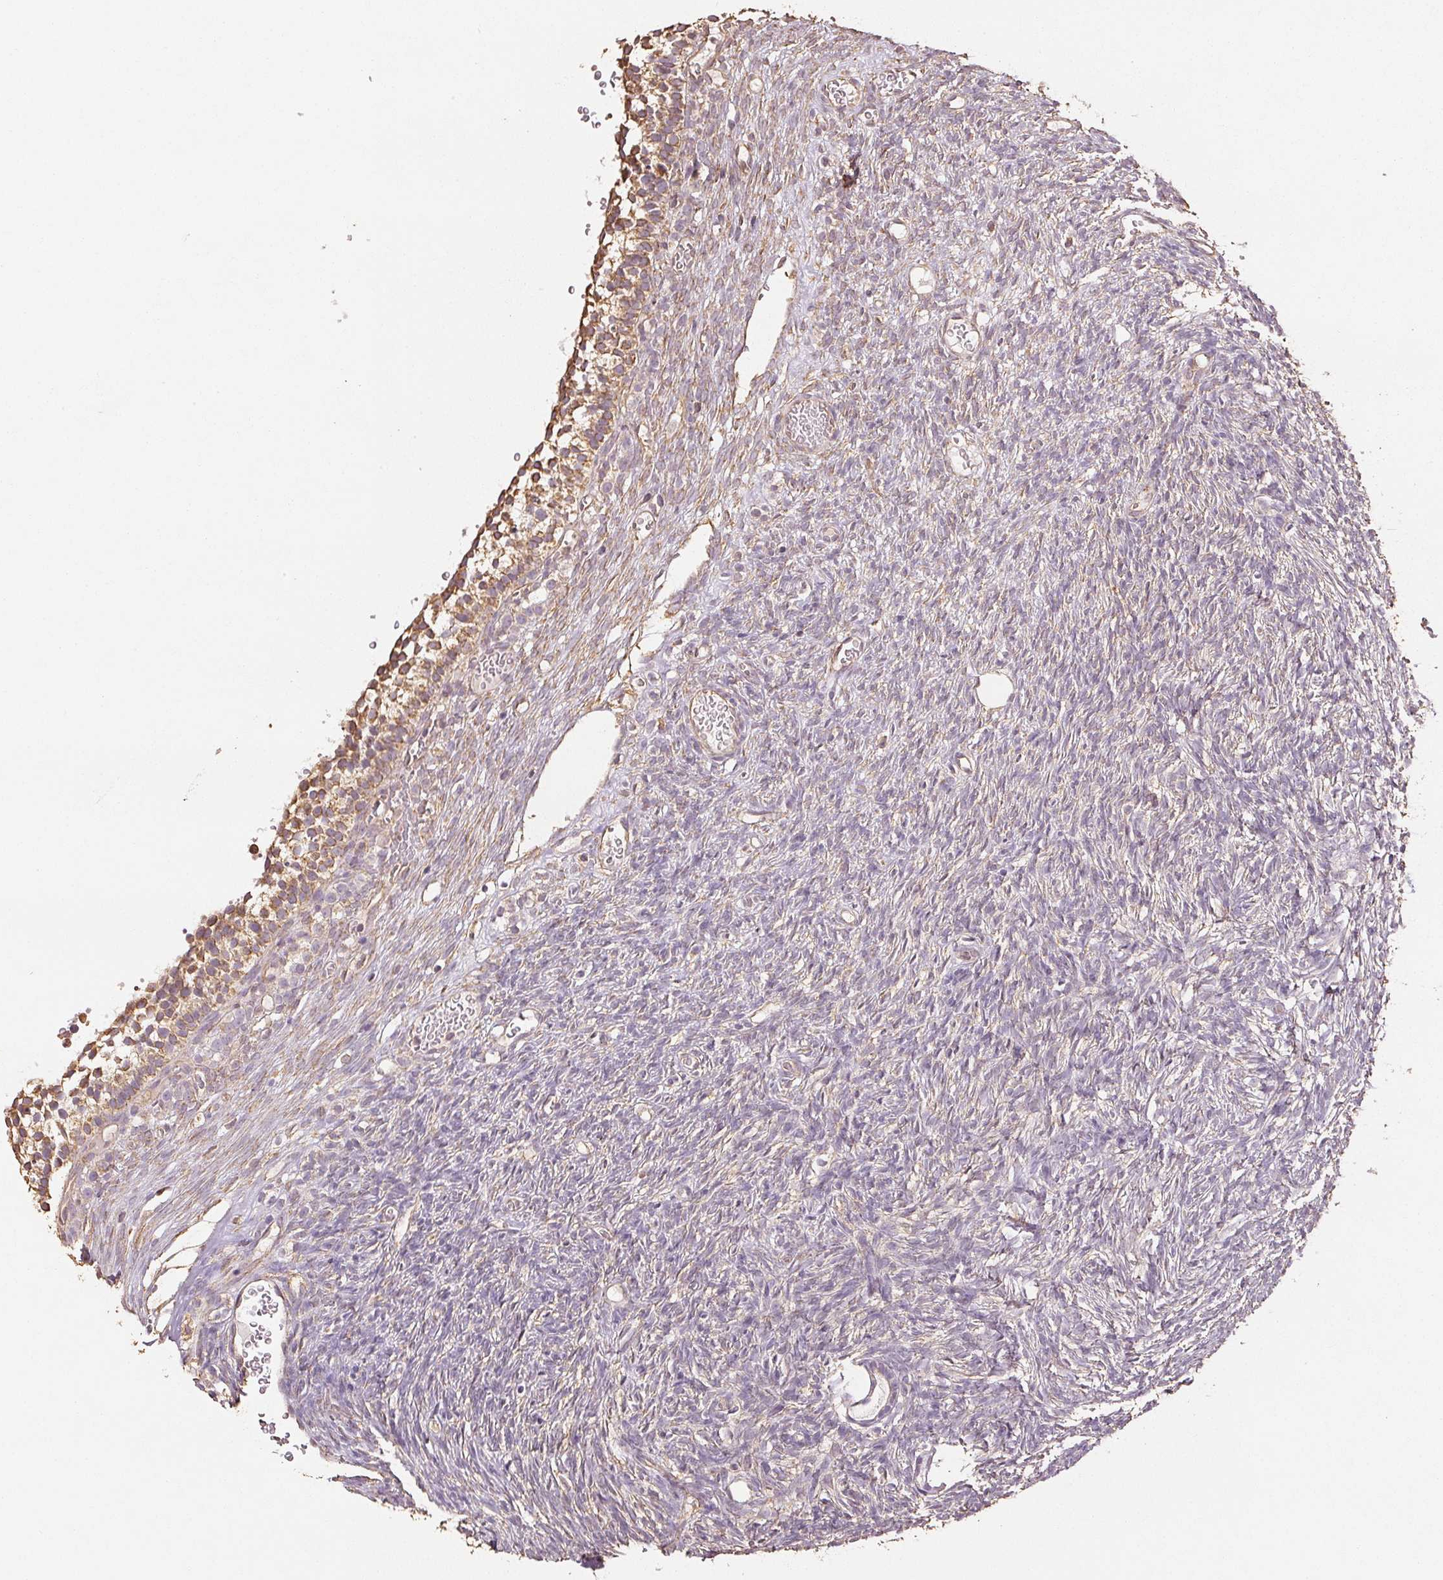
{"staining": {"intensity": "negative", "quantity": "none", "location": "none"}, "tissue": "ovary", "cell_type": "Follicle cells", "image_type": "normal", "snomed": [{"axis": "morphology", "description": "Normal tissue, NOS"}, {"axis": "topography", "description": "Ovary"}], "caption": "IHC image of unremarkable ovary stained for a protein (brown), which exhibits no staining in follicle cells. The staining was performed using DAB (3,3'-diaminobenzidine) to visualize the protein expression in brown, while the nuclei were stained in blue with hematoxylin (Magnification: 20x).", "gene": "COL7A1", "patient": {"sex": "female", "age": 34}}